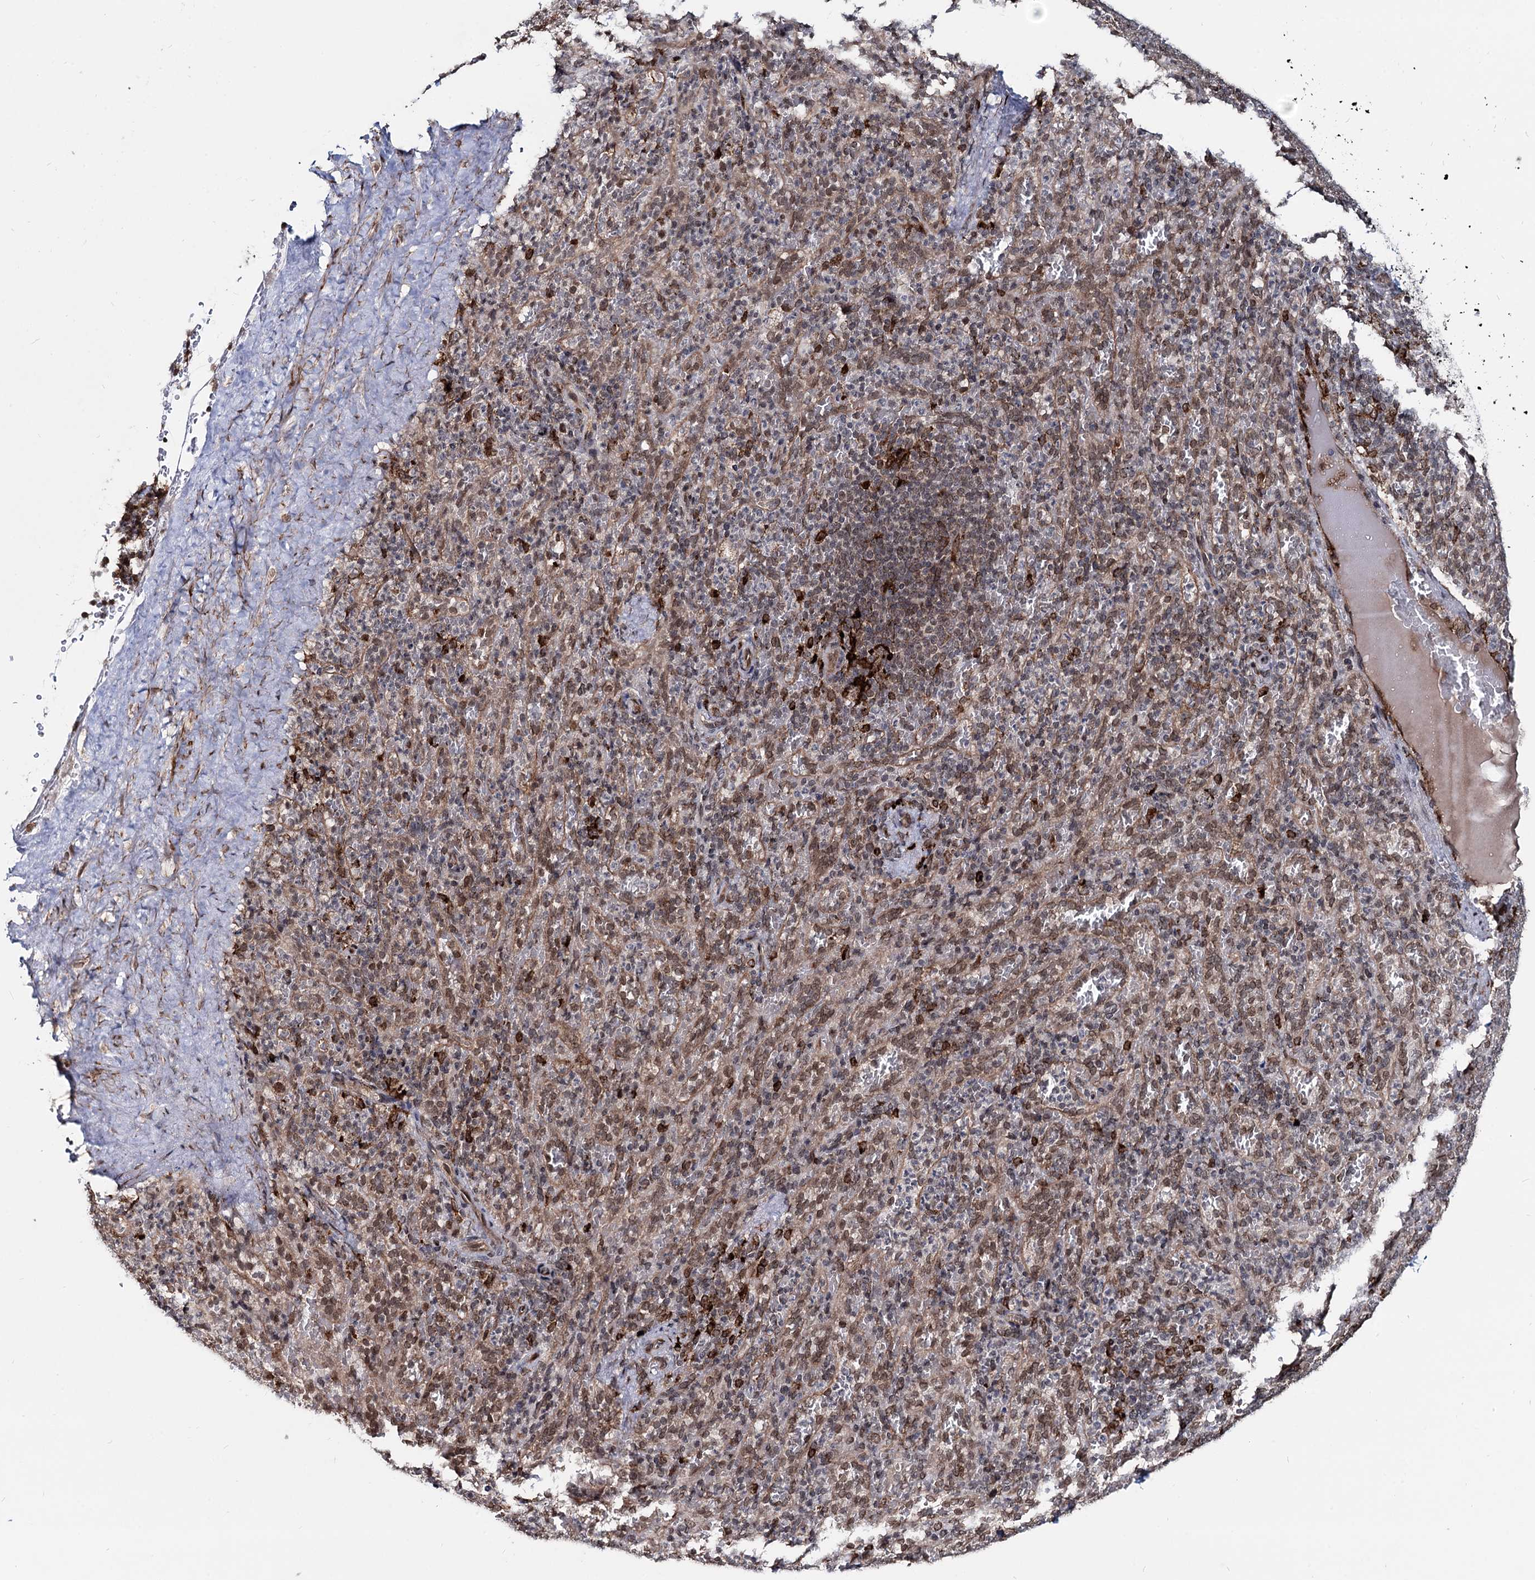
{"staining": {"intensity": "moderate", "quantity": "<25%", "location": "nuclear"}, "tissue": "spleen", "cell_type": "Cells in red pulp", "image_type": "normal", "snomed": [{"axis": "morphology", "description": "Normal tissue, NOS"}, {"axis": "topography", "description": "Spleen"}], "caption": "DAB immunohistochemical staining of benign human spleen displays moderate nuclear protein positivity in about <25% of cells in red pulp.", "gene": "RNF6", "patient": {"sex": "female", "age": 21}}